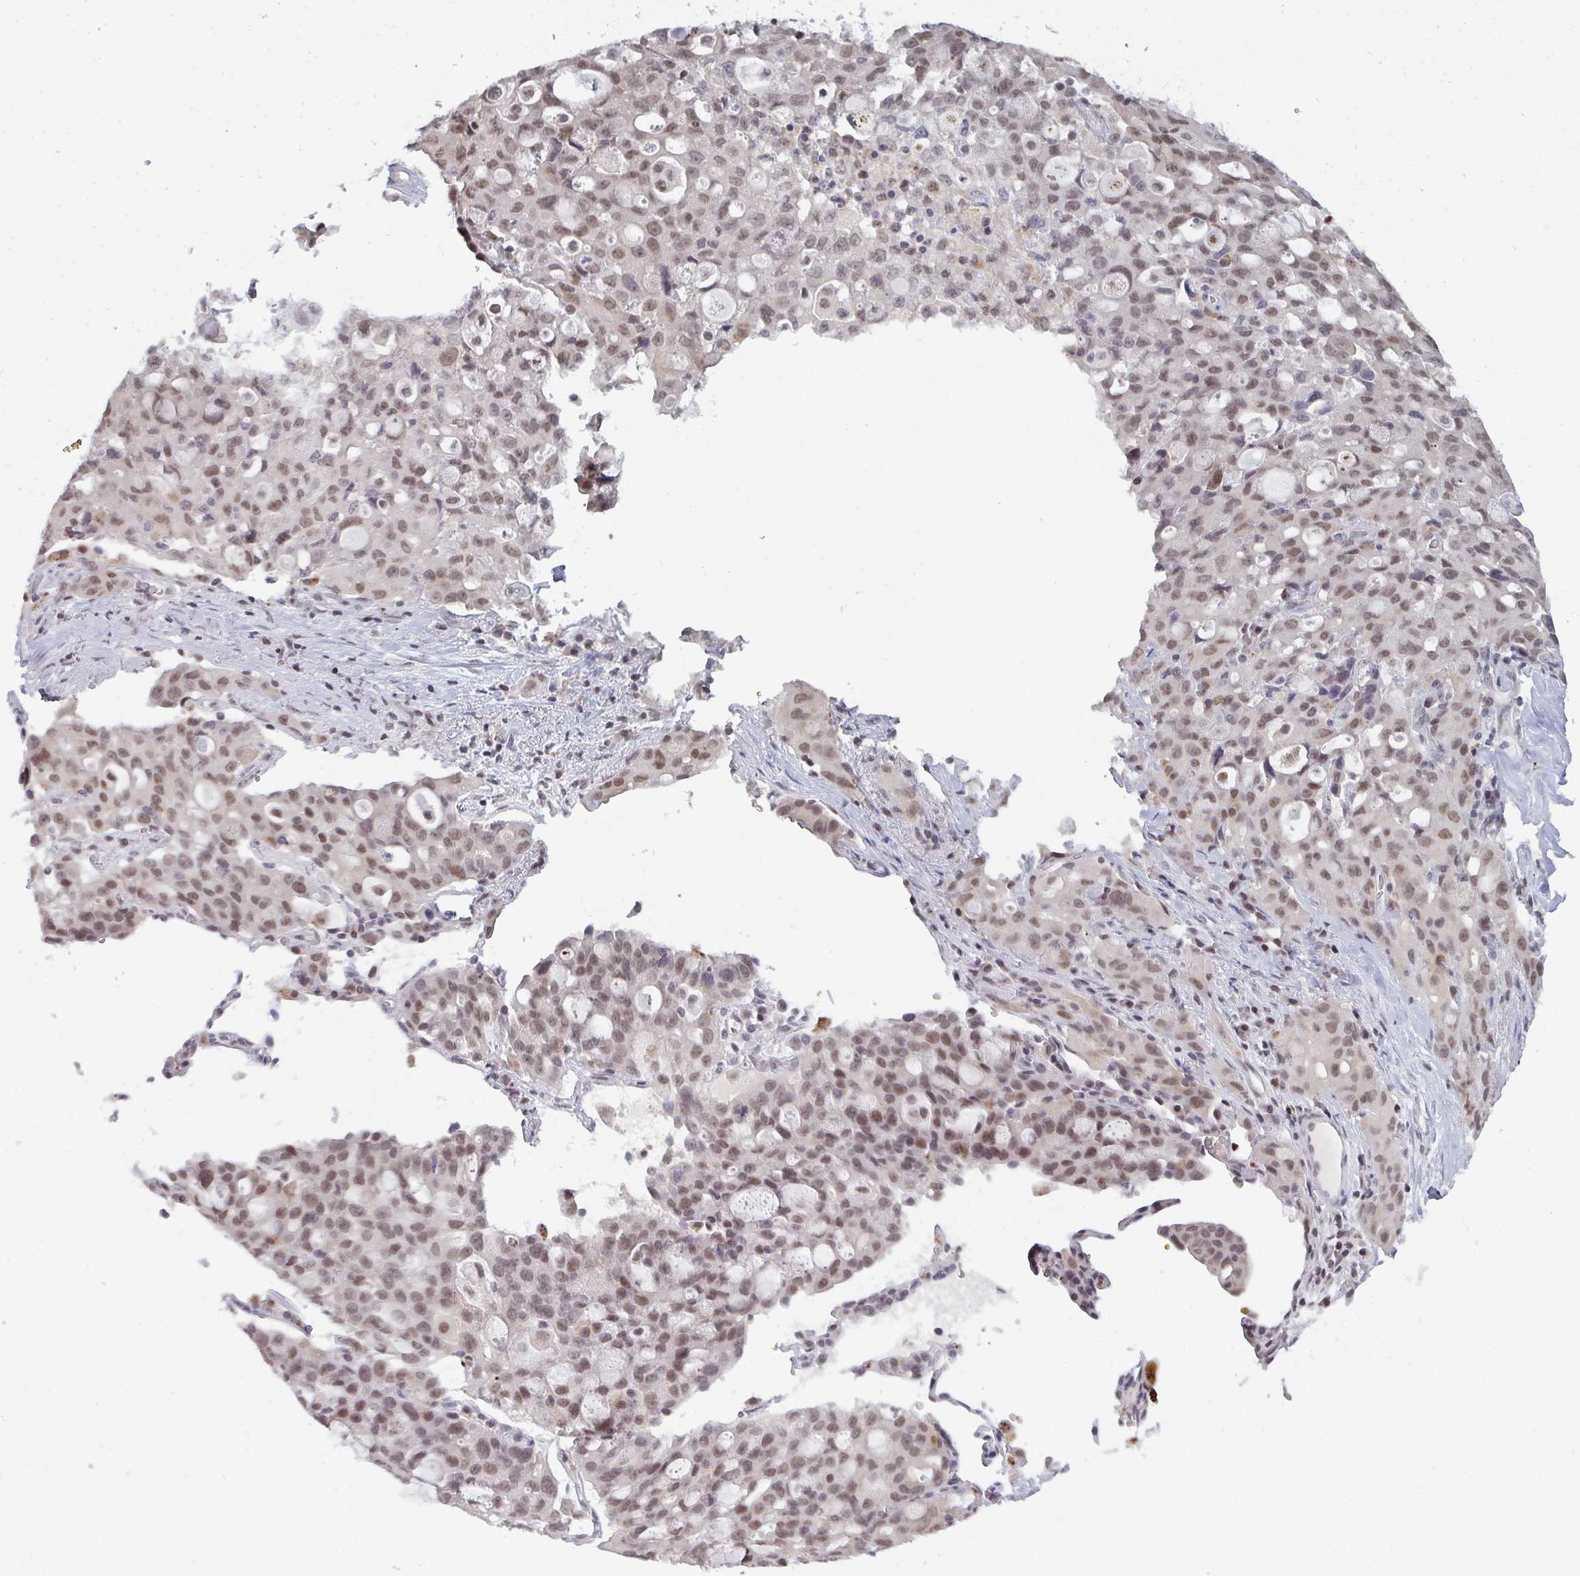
{"staining": {"intensity": "moderate", "quantity": ">75%", "location": "nuclear"}, "tissue": "lung cancer", "cell_type": "Tumor cells", "image_type": "cancer", "snomed": [{"axis": "morphology", "description": "Adenocarcinoma, NOS"}, {"axis": "topography", "description": "Lung"}], "caption": "Human lung cancer stained with a protein marker reveals moderate staining in tumor cells.", "gene": "ATF1", "patient": {"sex": "female", "age": 44}}